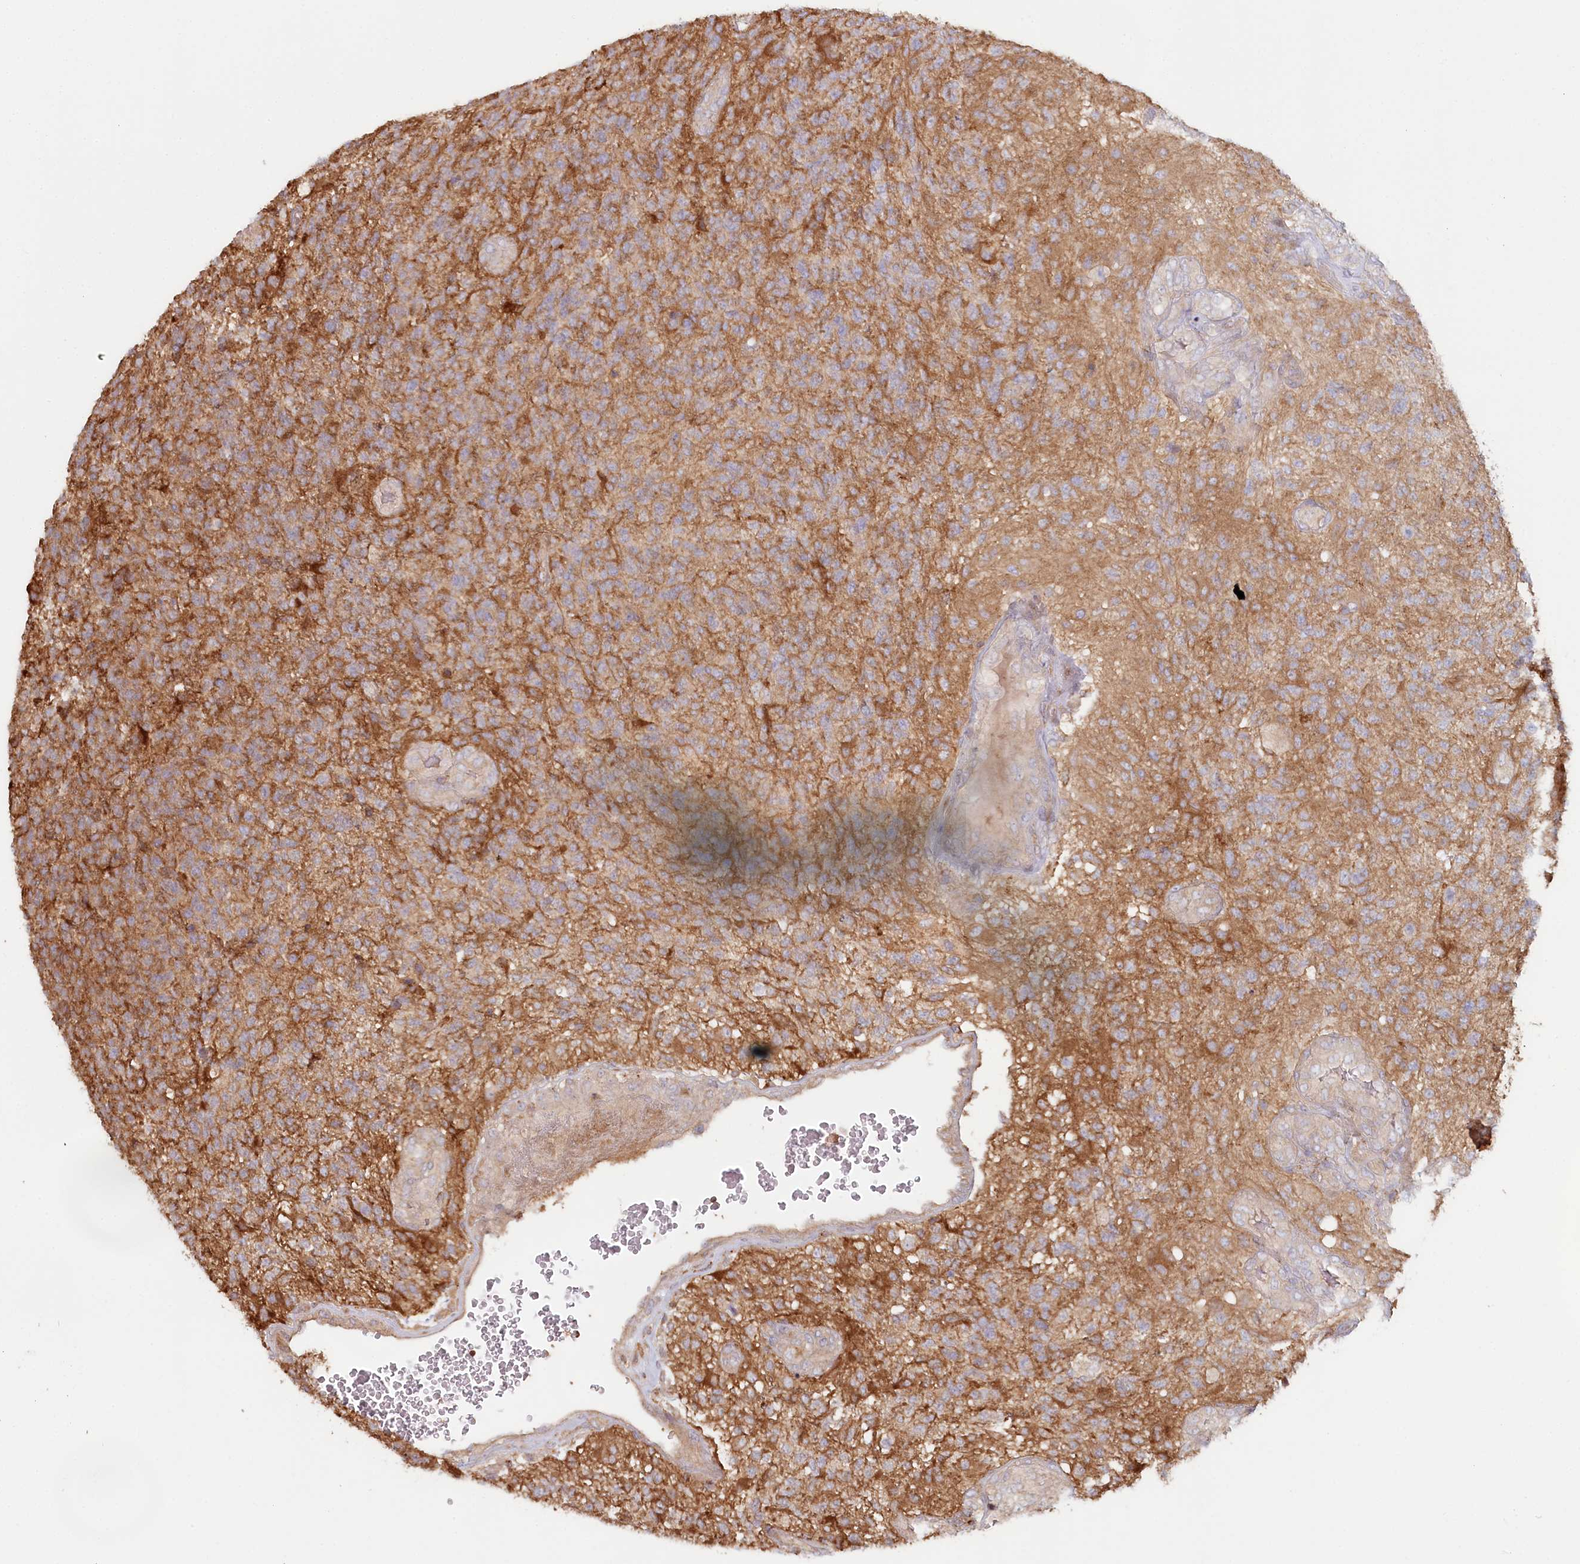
{"staining": {"intensity": "moderate", "quantity": "25%-75%", "location": "cytoplasmic/membranous"}, "tissue": "glioma", "cell_type": "Tumor cells", "image_type": "cancer", "snomed": [{"axis": "morphology", "description": "Glioma, malignant, High grade"}, {"axis": "topography", "description": "Brain"}], "caption": "The immunohistochemical stain labels moderate cytoplasmic/membranous staining in tumor cells of malignant glioma (high-grade) tissue. The protein of interest is shown in brown color, while the nuclei are stained blue.", "gene": "HAL", "patient": {"sex": "male", "age": 56}}